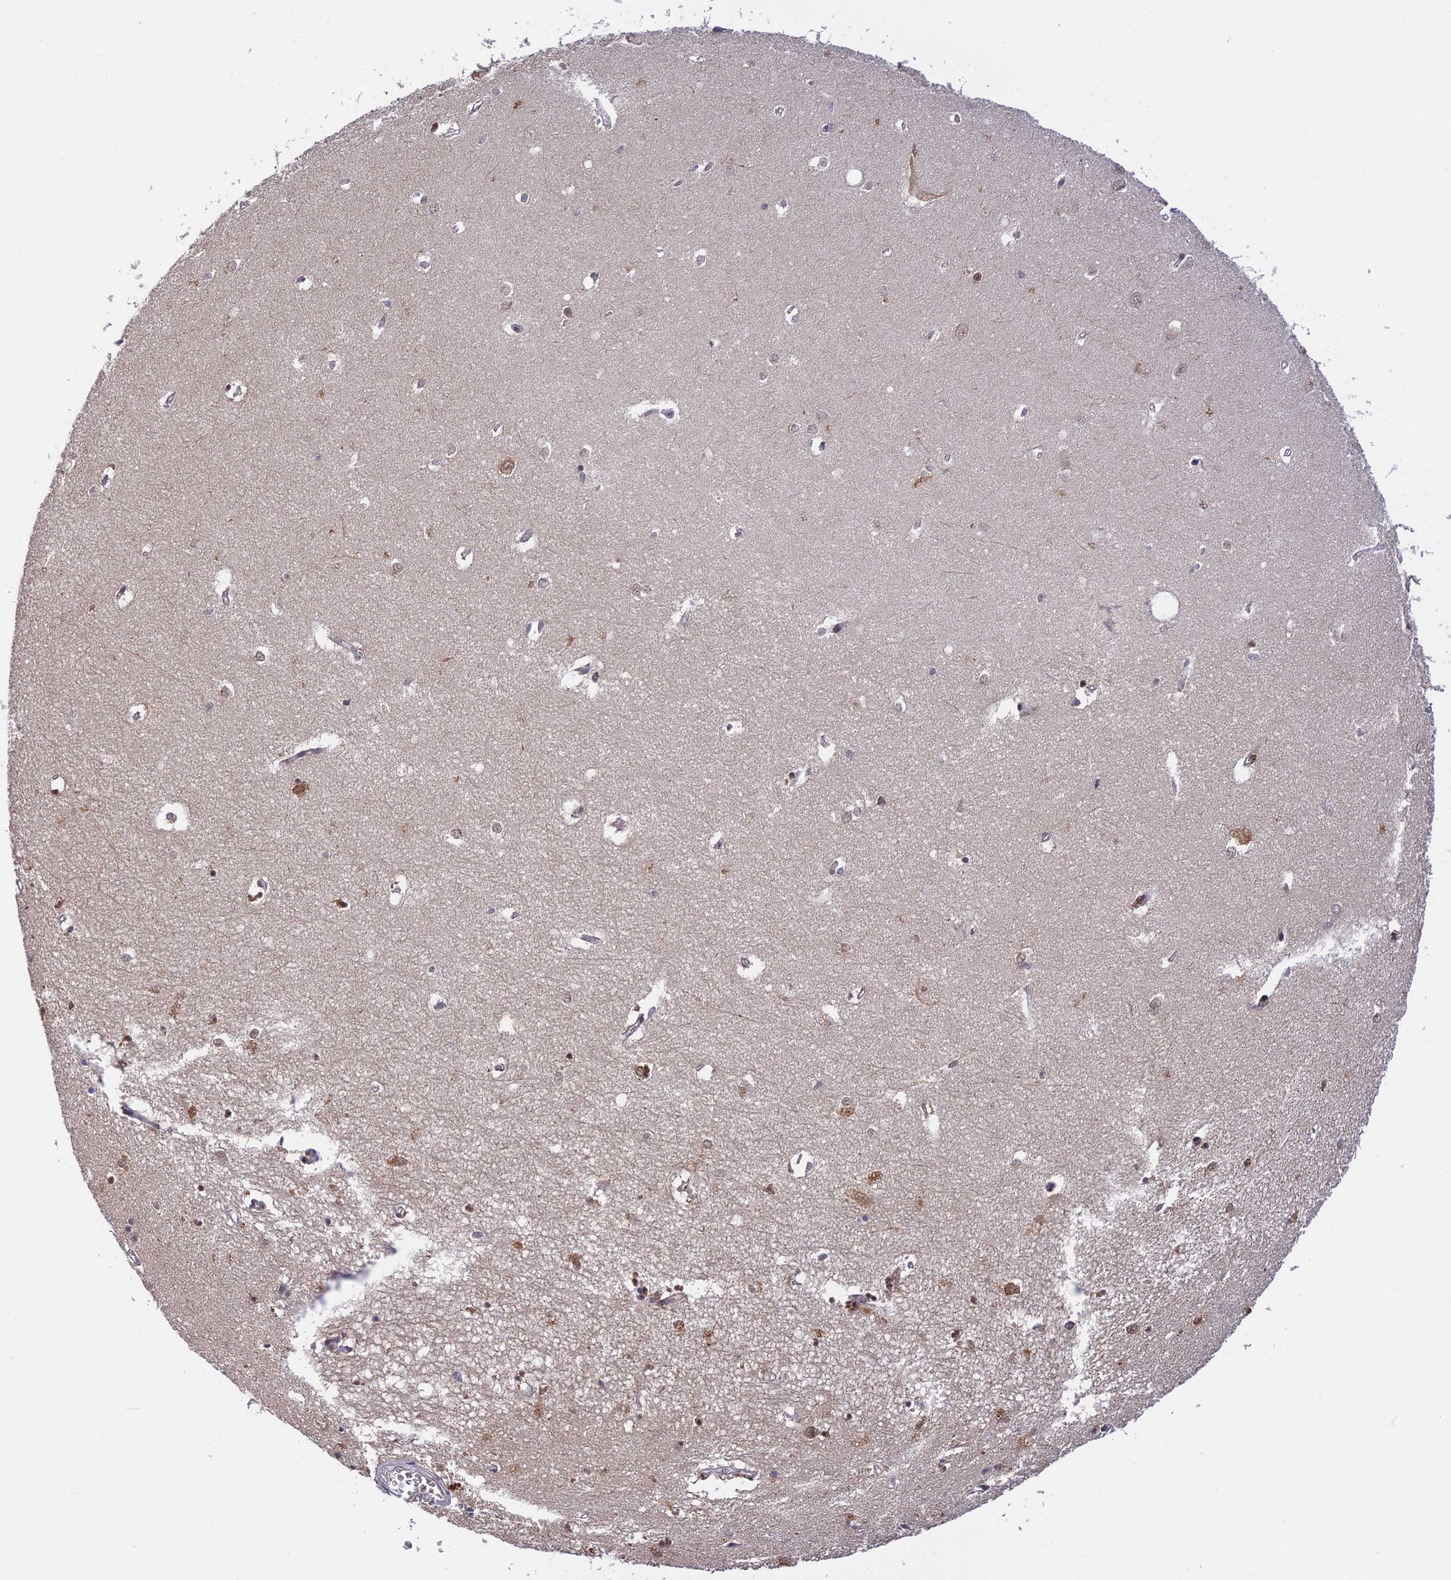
{"staining": {"intensity": "weak", "quantity": "<25%", "location": "nuclear"}, "tissue": "hippocampus", "cell_type": "Glial cells", "image_type": "normal", "snomed": [{"axis": "morphology", "description": "Normal tissue, NOS"}, {"axis": "topography", "description": "Hippocampus"}], "caption": "IHC photomicrograph of unremarkable hippocampus: human hippocampus stained with DAB reveals no significant protein positivity in glial cells.", "gene": "POLR2C", "patient": {"sex": "female", "age": 64}}